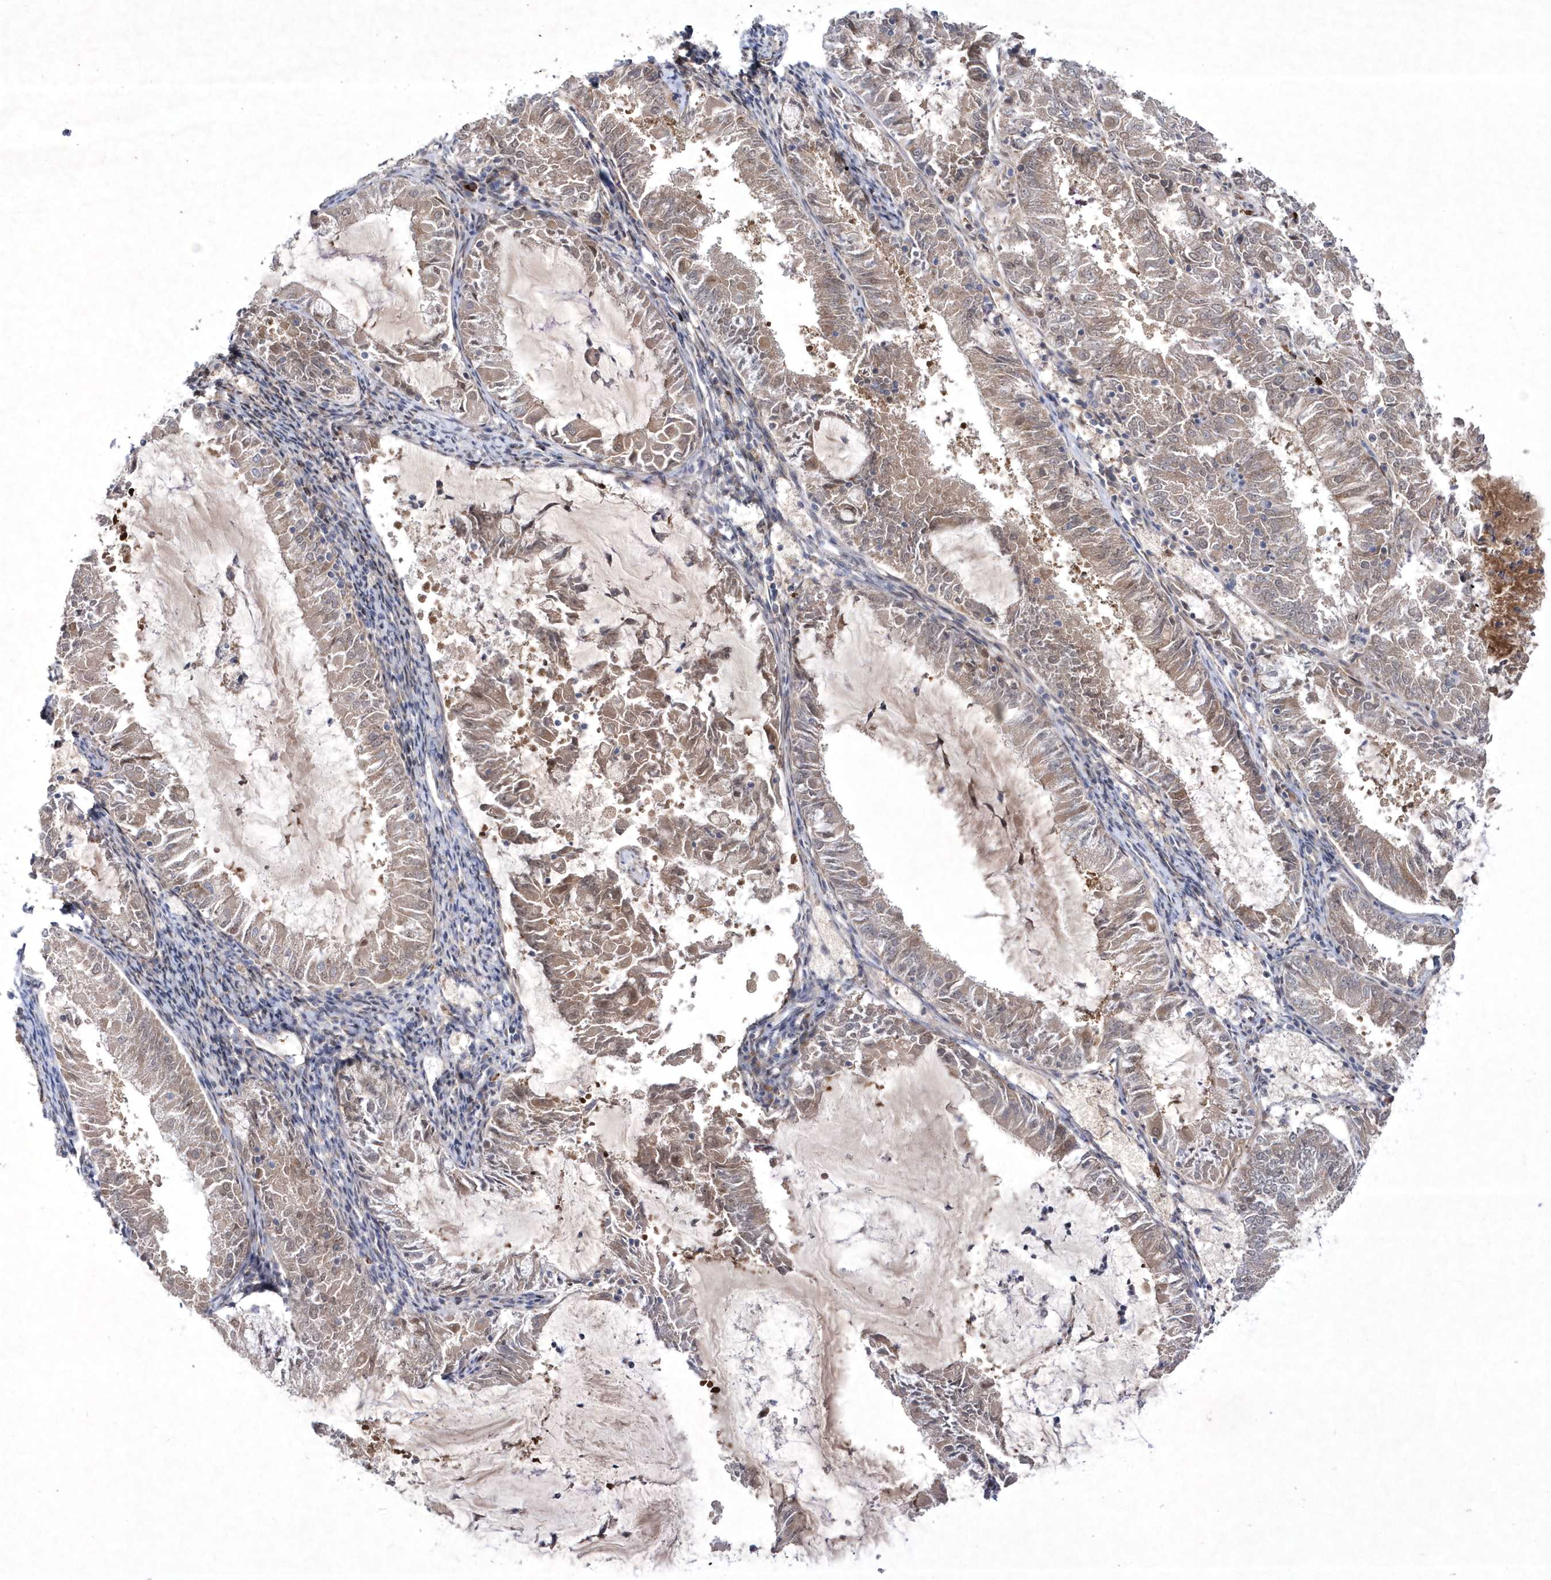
{"staining": {"intensity": "weak", "quantity": "25%-75%", "location": "cytoplasmic/membranous"}, "tissue": "endometrial cancer", "cell_type": "Tumor cells", "image_type": "cancer", "snomed": [{"axis": "morphology", "description": "Adenocarcinoma, NOS"}, {"axis": "topography", "description": "Endometrium"}], "caption": "Tumor cells exhibit low levels of weak cytoplasmic/membranous staining in about 25%-75% of cells in human endometrial cancer.", "gene": "DSPP", "patient": {"sex": "female", "age": 57}}